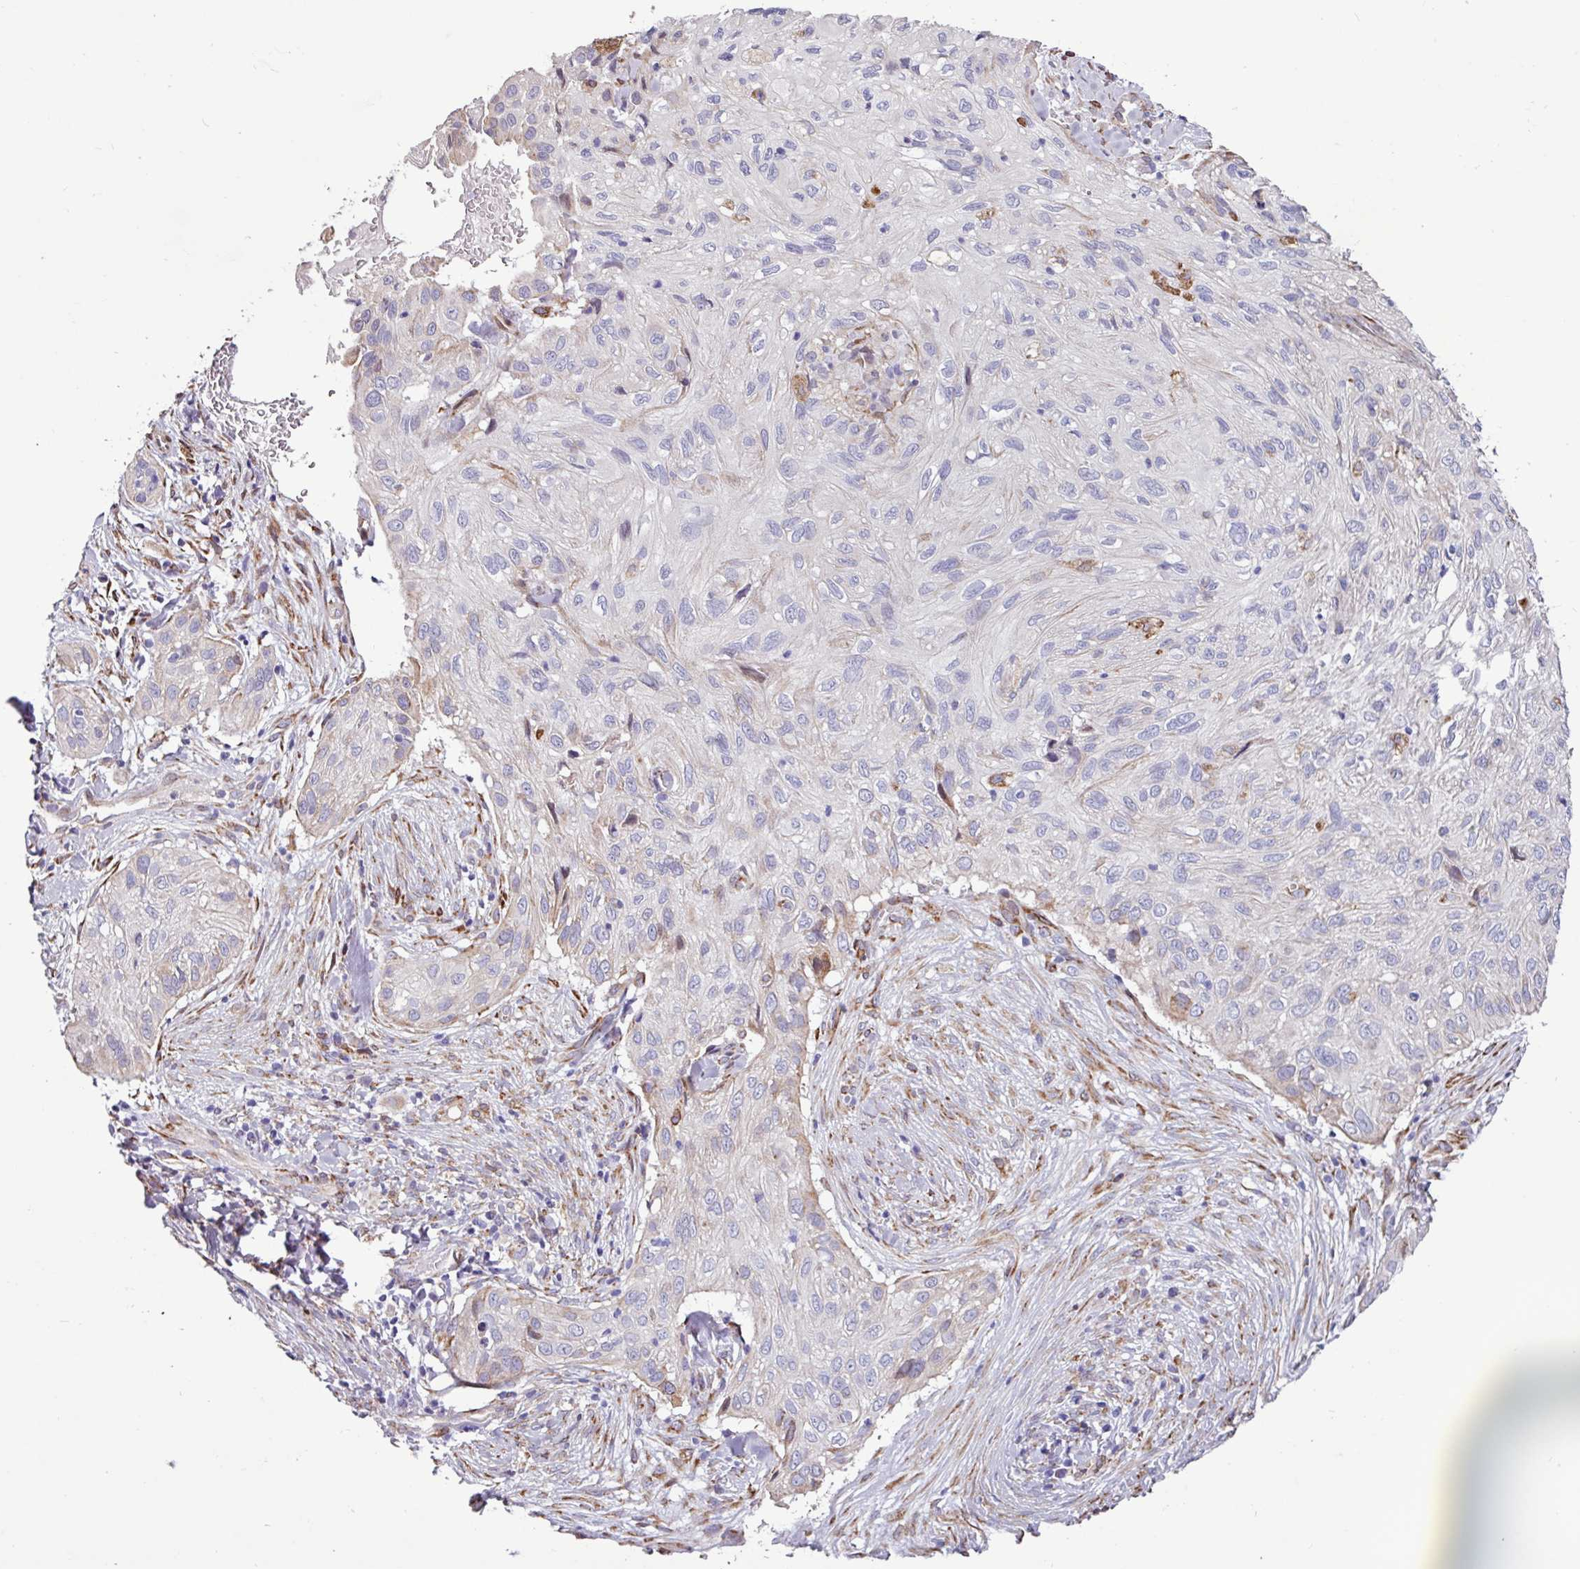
{"staining": {"intensity": "negative", "quantity": "none", "location": "none"}, "tissue": "skin cancer", "cell_type": "Tumor cells", "image_type": "cancer", "snomed": [{"axis": "morphology", "description": "Squamous cell carcinoma, NOS"}, {"axis": "topography", "description": "Skin"}], "caption": "This is a photomicrograph of immunohistochemistry staining of skin cancer, which shows no positivity in tumor cells.", "gene": "PPP1R35", "patient": {"sex": "male", "age": 82}}